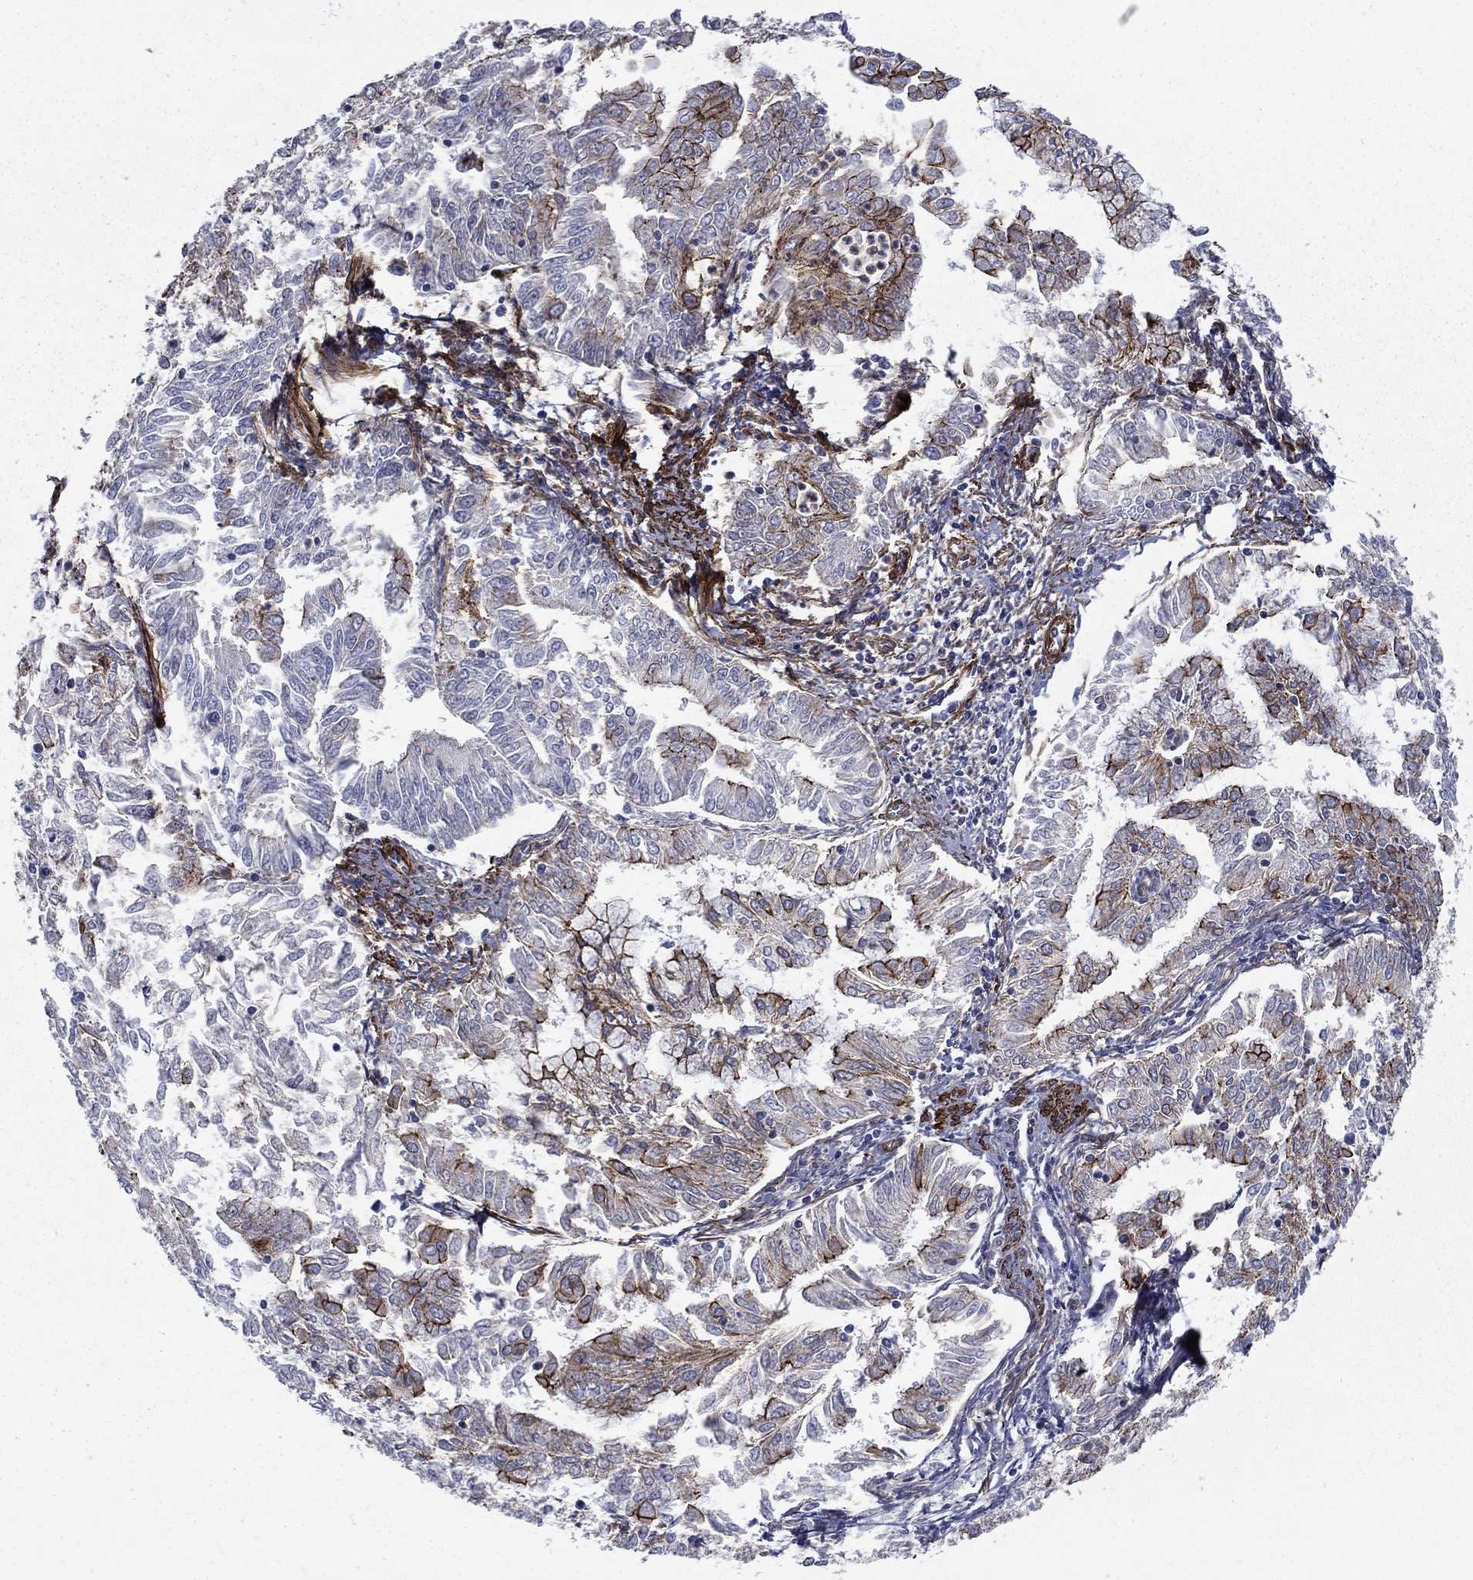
{"staining": {"intensity": "strong", "quantity": "25%-75%", "location": "cytoplasmic/membranous"}, "tissue": "endometrial cancer", "cell_type": "Tumor cells", "image_type": "cancer", "snomed": [{"axis": "morphology", "description": "Adenocarcinoma, NOS"}, {"axis": "topography", "description": "Endometrium"}], "caption": "Protein expression analysis of human endometrial adenocarcinoma reveals strong cytoplasmic/membranous positivity in about 25%-75% of tumor cells.", "gene": "KRBA1", "patient": {"sex": "female", "age": 56}}